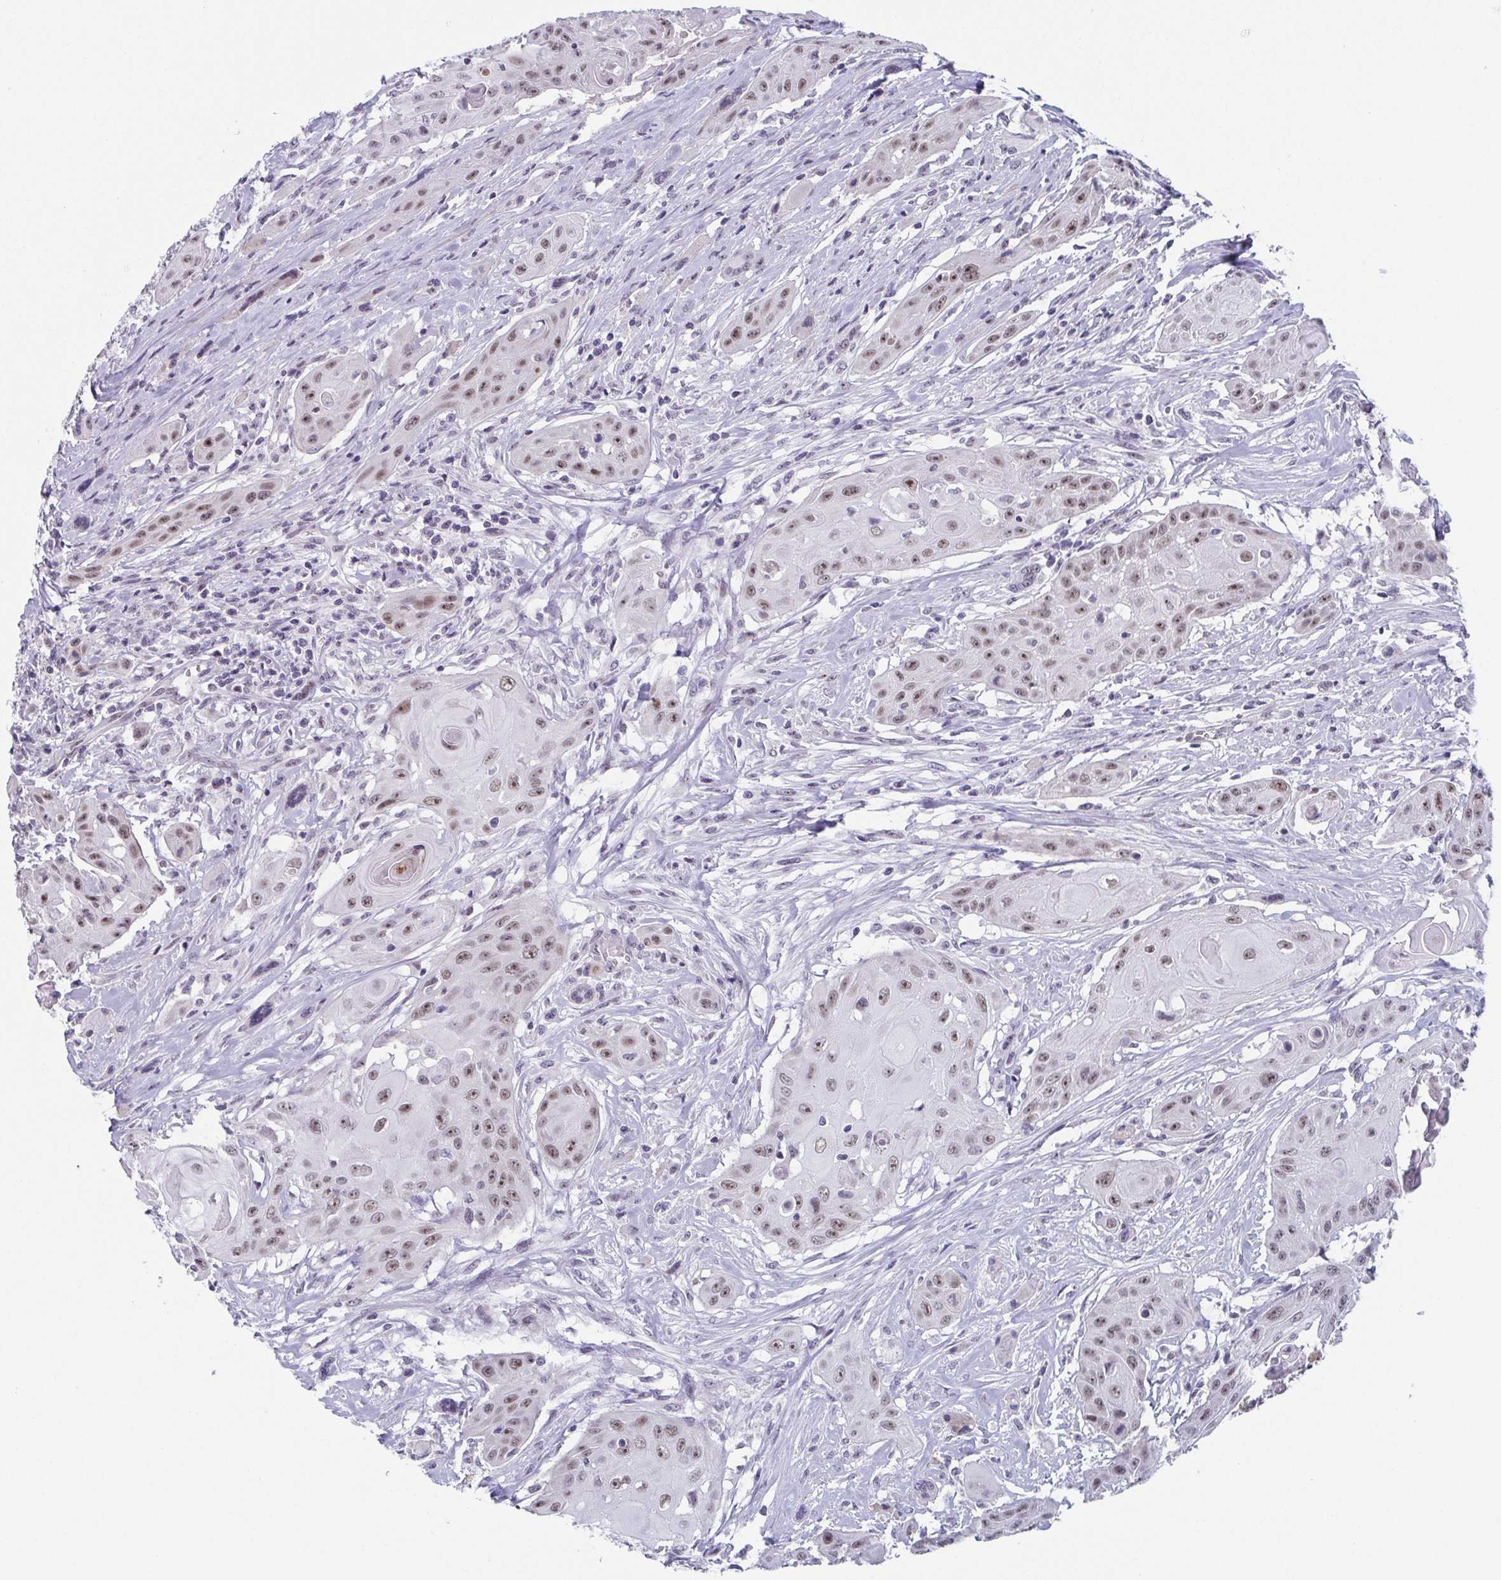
{"staining": {"intensity": "moderate", "quantity": "25%-75%", "location": "nuclear"}, "tissue": "head and neck cancer", "cell_type": "Tumor cells", "image_type": "cancer", "snomed": [{"axis": "morphology", "description": "Squamous cell carcinoma, NOS"}, {"axis": "topography", "description": "Oral tissue"}, {"axis": "topography", "description": "Head-Neck"}, {"axis": "topography", "description": "Neck, NOS"}], "caption": "An immunohistochemistry micrograph of neoplastic tissue is shown. Protein staining in brown labels moderate nuclear positivity in head and neck cancer (squamous cell carcinoma) within tumor cells. The protein of interest is shown in brown color, while the nuclei are stained blue.", "gene": "EXOSC7", "patient": {"sex": "female", "age": 55}}